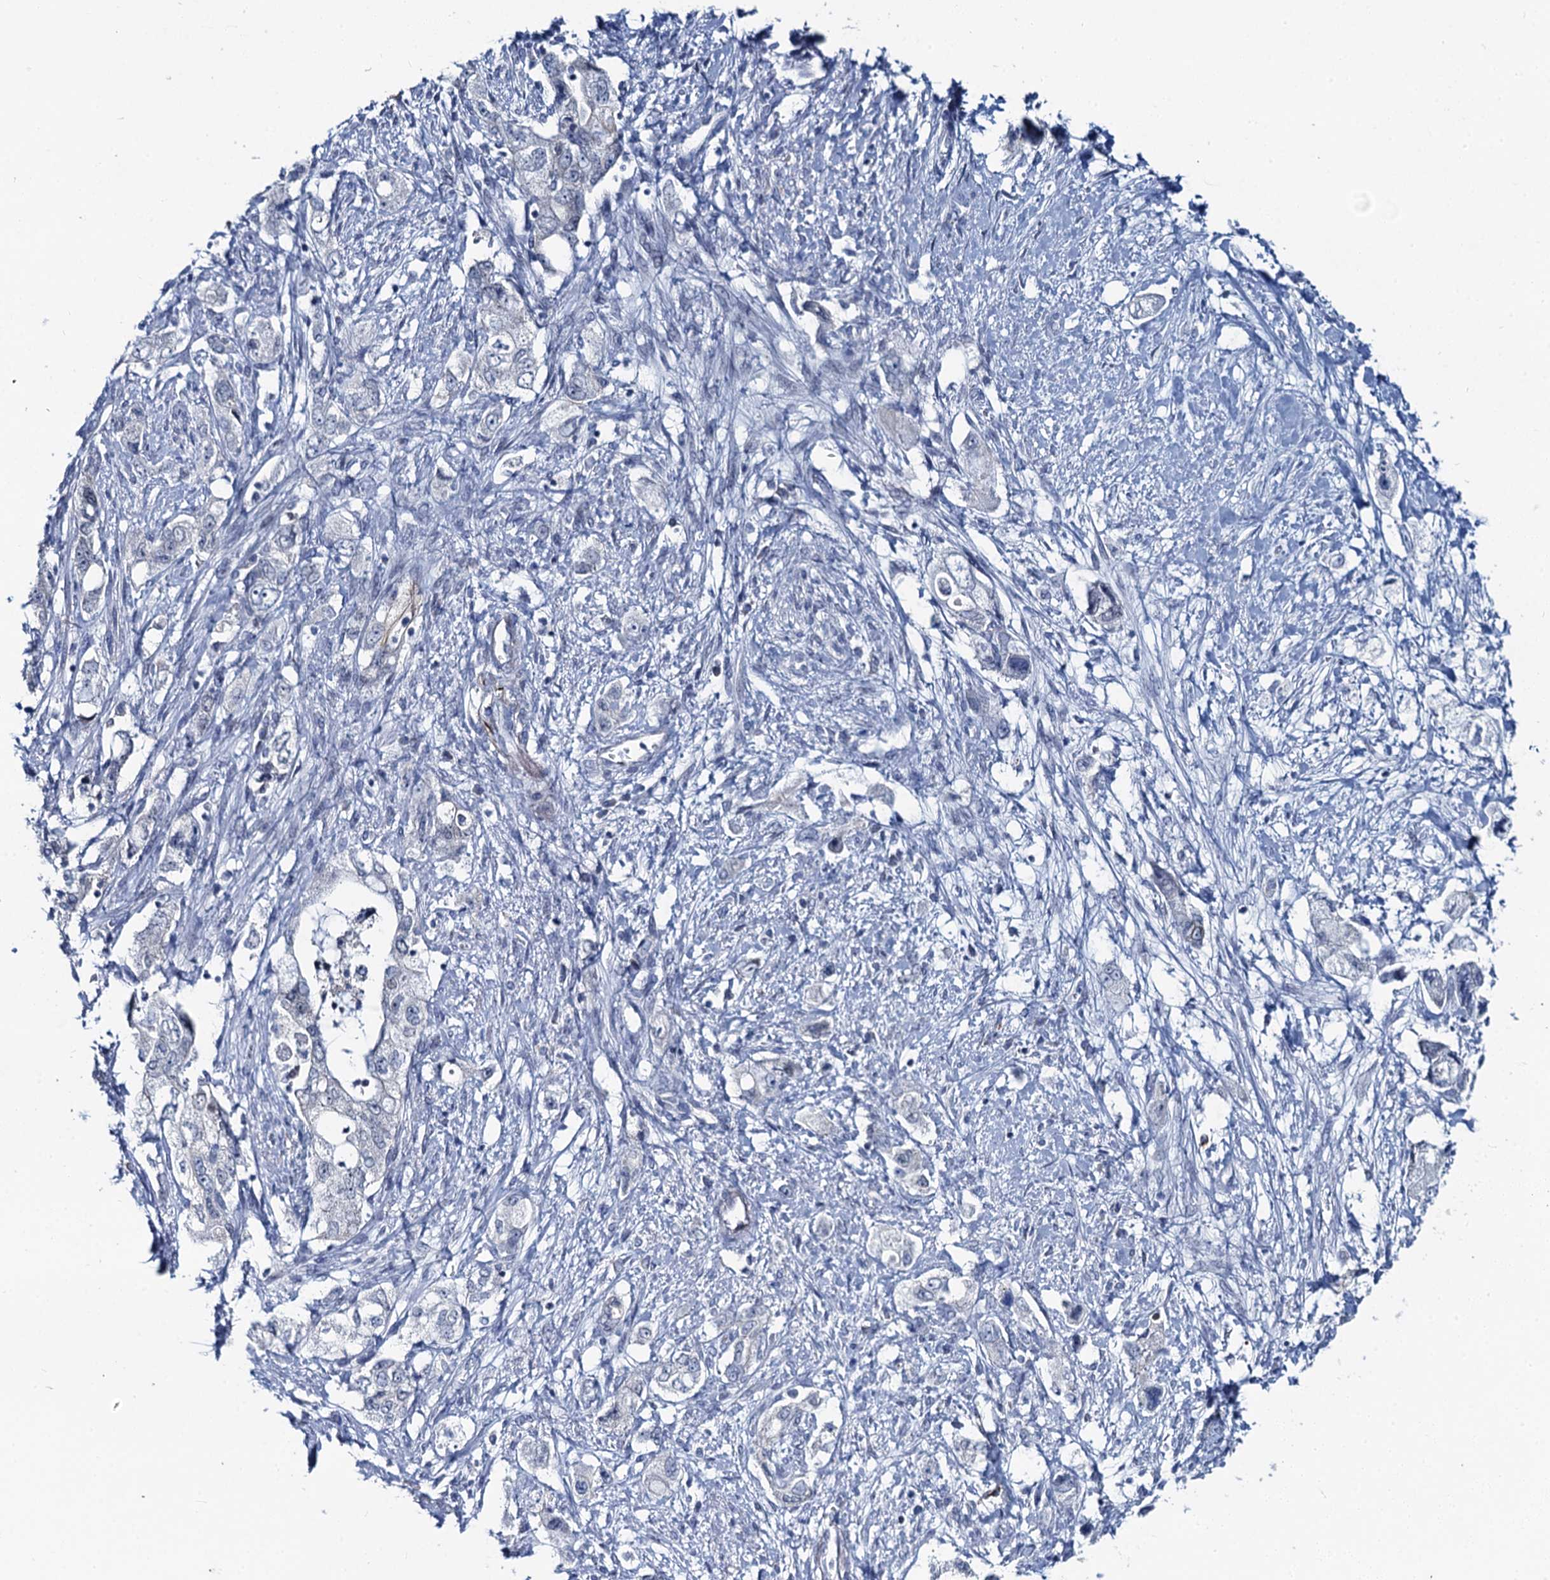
{"staining": {"intensity": "negative", "quantity": "none", "location": "none"}, "tissue": "pancreatic cancer", "cell_type": "Tumor cells", "image_type": "cancer", "snomed": [{"axis": "morphology", "description": "Adenocarcinoma, NOS"}, {"axis": "topography", "description": "Pancreas"}], "caption": "Tumor cells are negative for brown protein staining in pancreatic cancer (adenocarcinoma). (Stains: DAB IHC with hematoxylin counter stain, Microscopy: brightfield microscopy at high magnification).", "gene": "TOX3", "patient": {"sex": "female", "age": 73}}